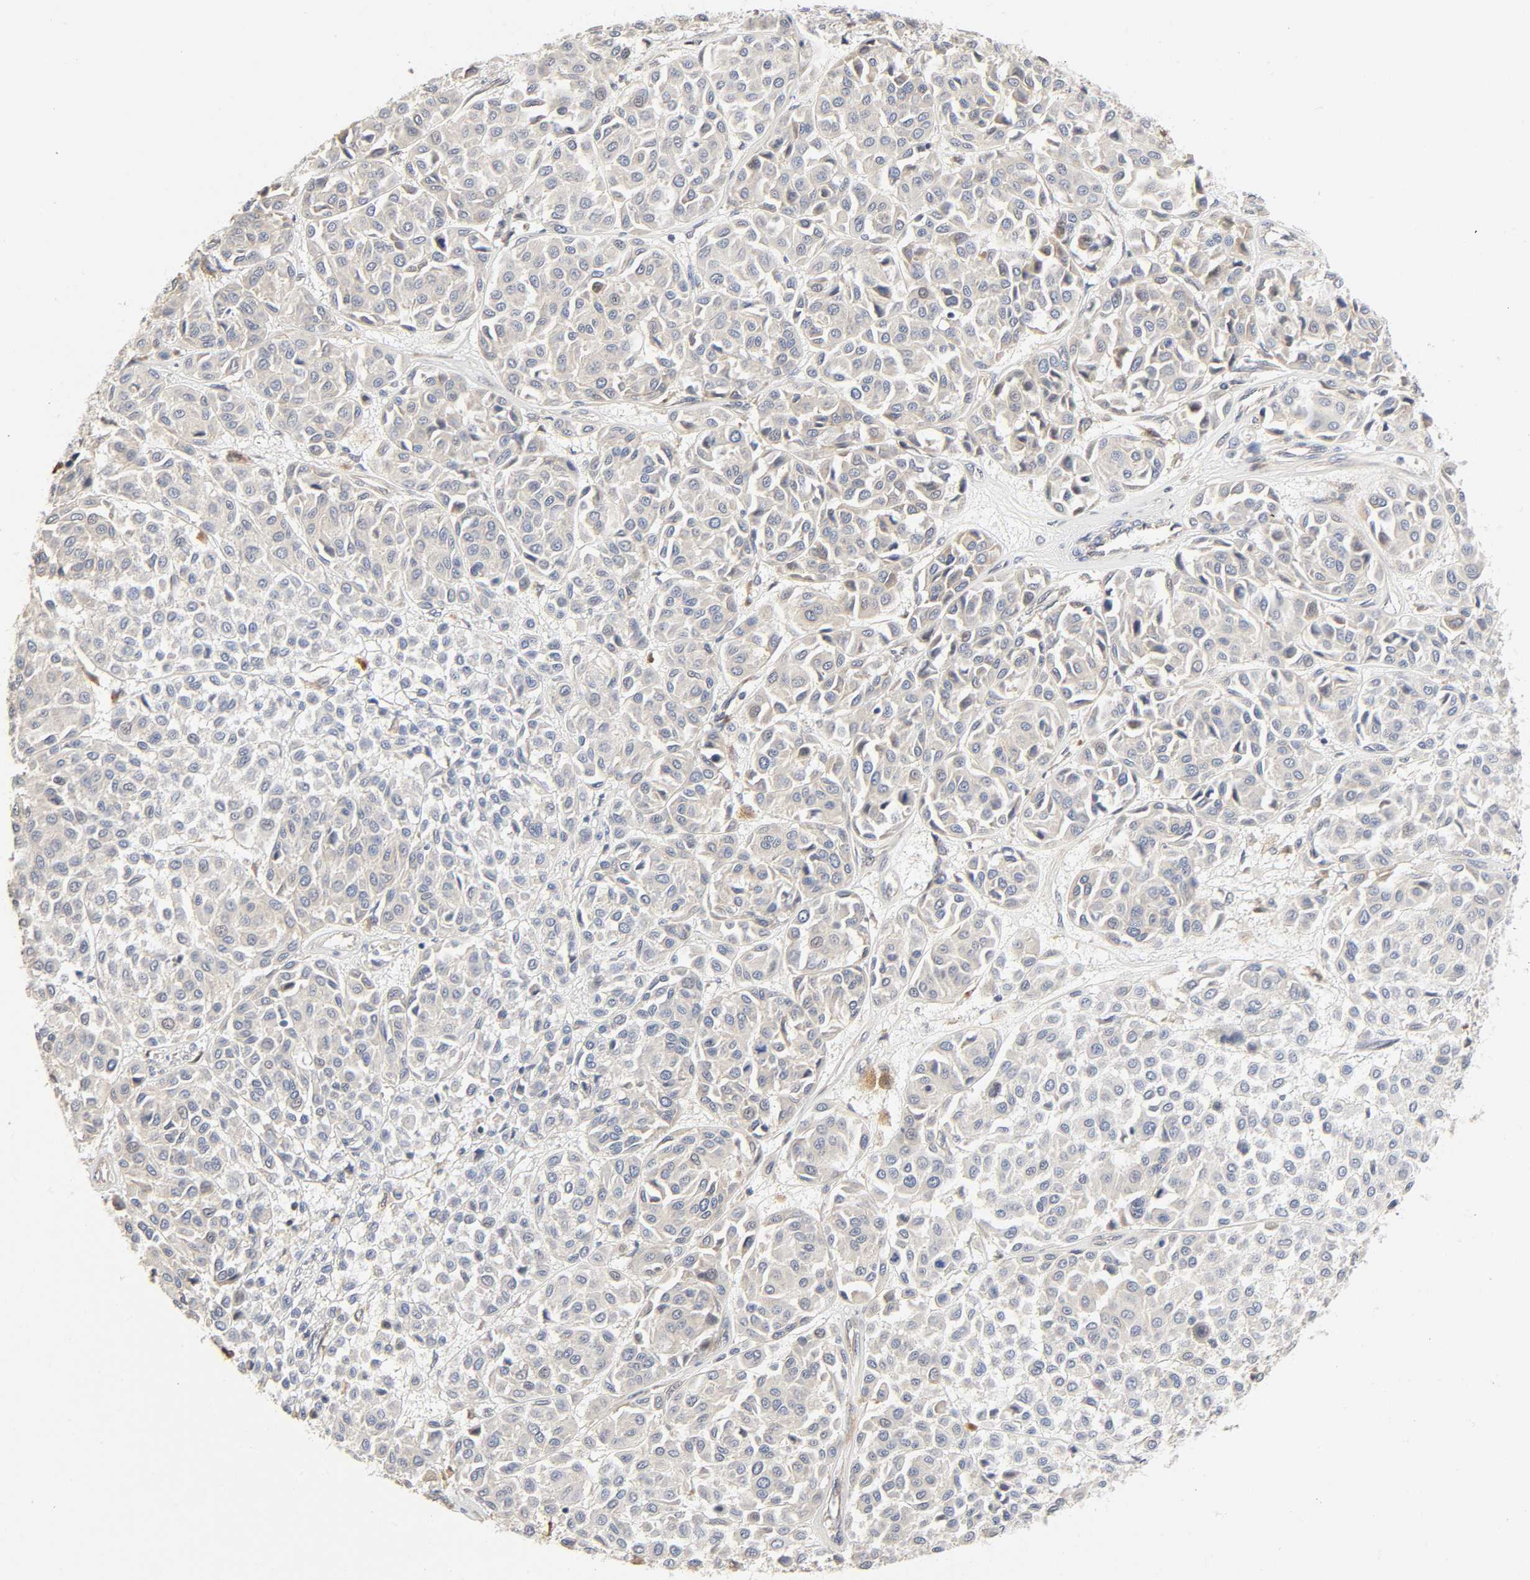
{"staining": {"intensity": "weak", "quantity": ">75%", "location": "cytoplasmic/membranous,nuclear"}, "tissue": "melanoma", "cell_type": "Tumor cells", "image_type": "cancer", "snomed": [{"axis": "morphology", "description": "Malignant melanoma, Metastatic site"}, {"axis": "topography", "description": "Soft tissue"}], "caption": "About >75% of tumor cells in malignant melanoma (metastatic site) exhibit weak cytoplasmic/membranous and nuclear protein positivity as visualized by brown immunohistochemical staining.", "gene": "CASP9", "patient": {"sex": "male", "age": 41}}